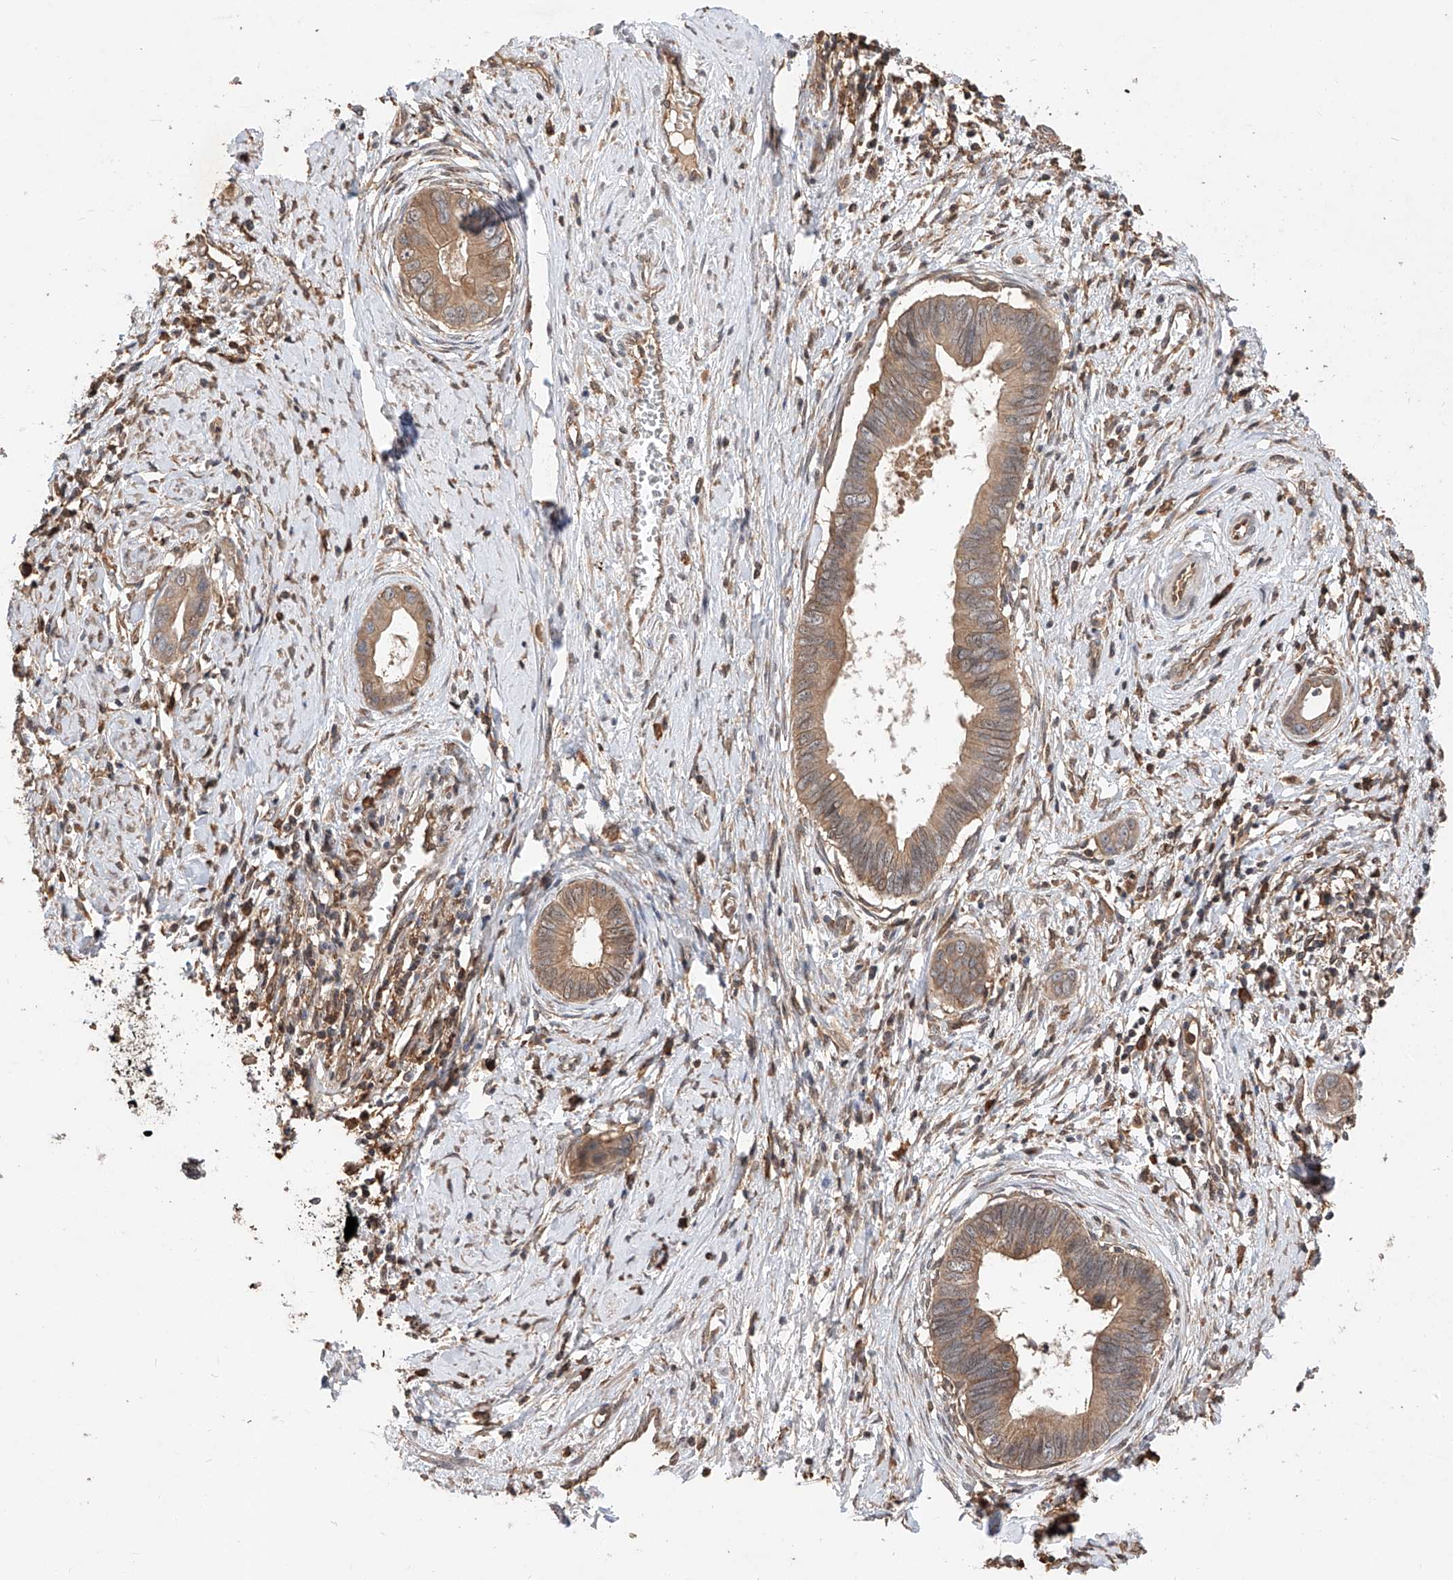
{"staining": {"intensity": "moderate", "quantity": ">75%", "location": "cytoplasmic/membranous"}, "tissue": "cervical cancer", "cell_type": "Tumor cells", "image_type": "cancer", "snomed": [{"axis": "morphology", "description": "Adenocarcinoma, NOS"}, {"axis": "topography", "description": "Cervix"}], "caption": "Cervical adenocarcinoma stained for a protein shows moderate cytoplasmic/membranous positivity in tumor cells. Using DAB (brown) and hematoxylin (blue) stains, captured at high magnification using brightfield microscopy.", "gene": "RILPL2", "patient": {"sex": "female", "age": 44}}